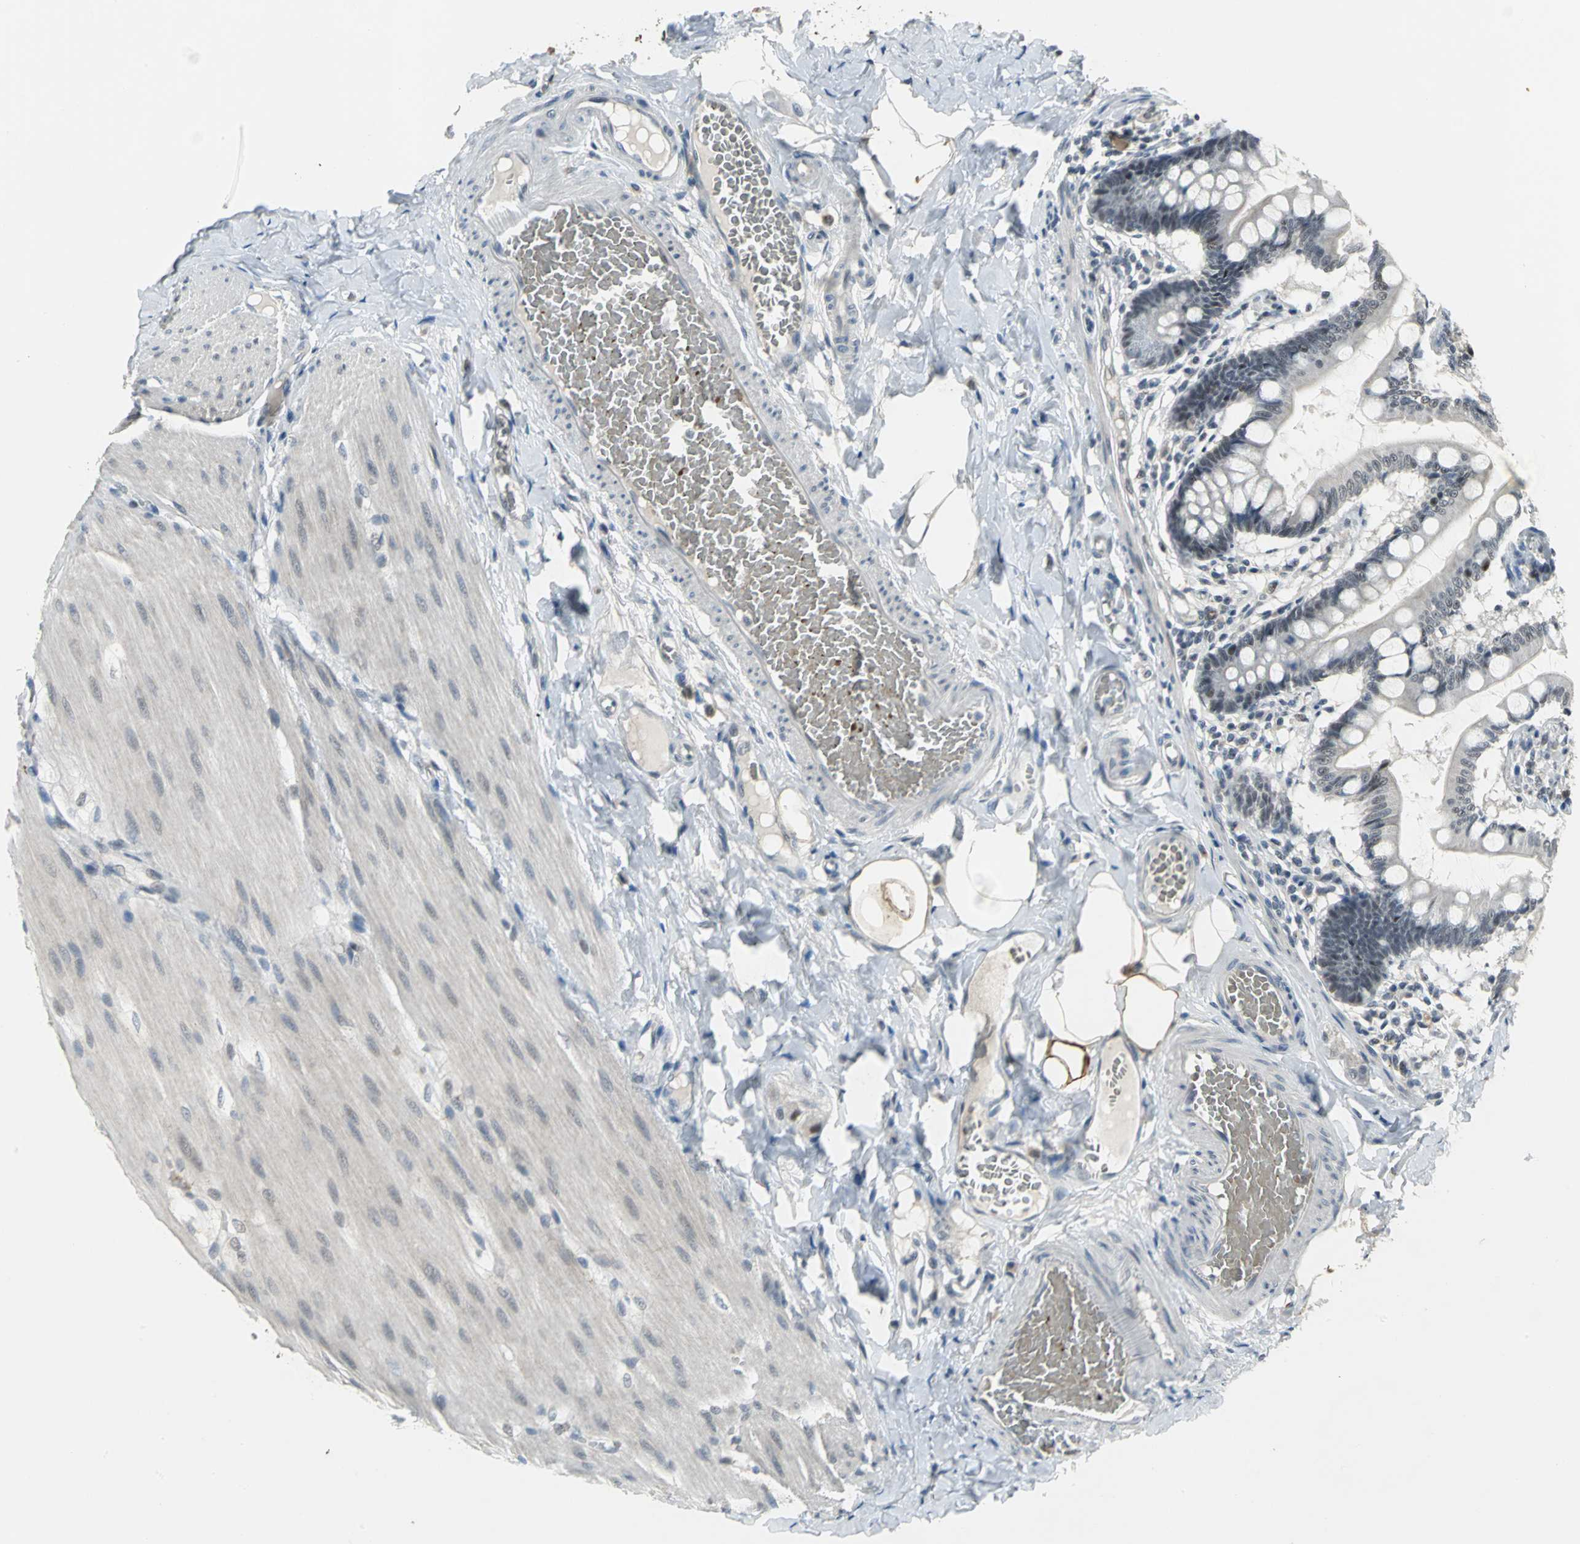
{"staining": {"intensity": "weak", "quantity": "25%-75%", "location": "nuclear"}, "tissue": "small intestine", "cell_type": "Glandular cells", "image_type": "normal", "snomed": [{"axis": "morphology", "description": "Normal tissue, NOS"}, {"axis": "topography", "description": "Small intestine"}], "caption": "IHC of benign small intestine exhibits low levels of weak nuclear staining in about 25%-75% of glandular cells.", "gene": "GLI3", "patient": {"sex": "male", "age": 41}}